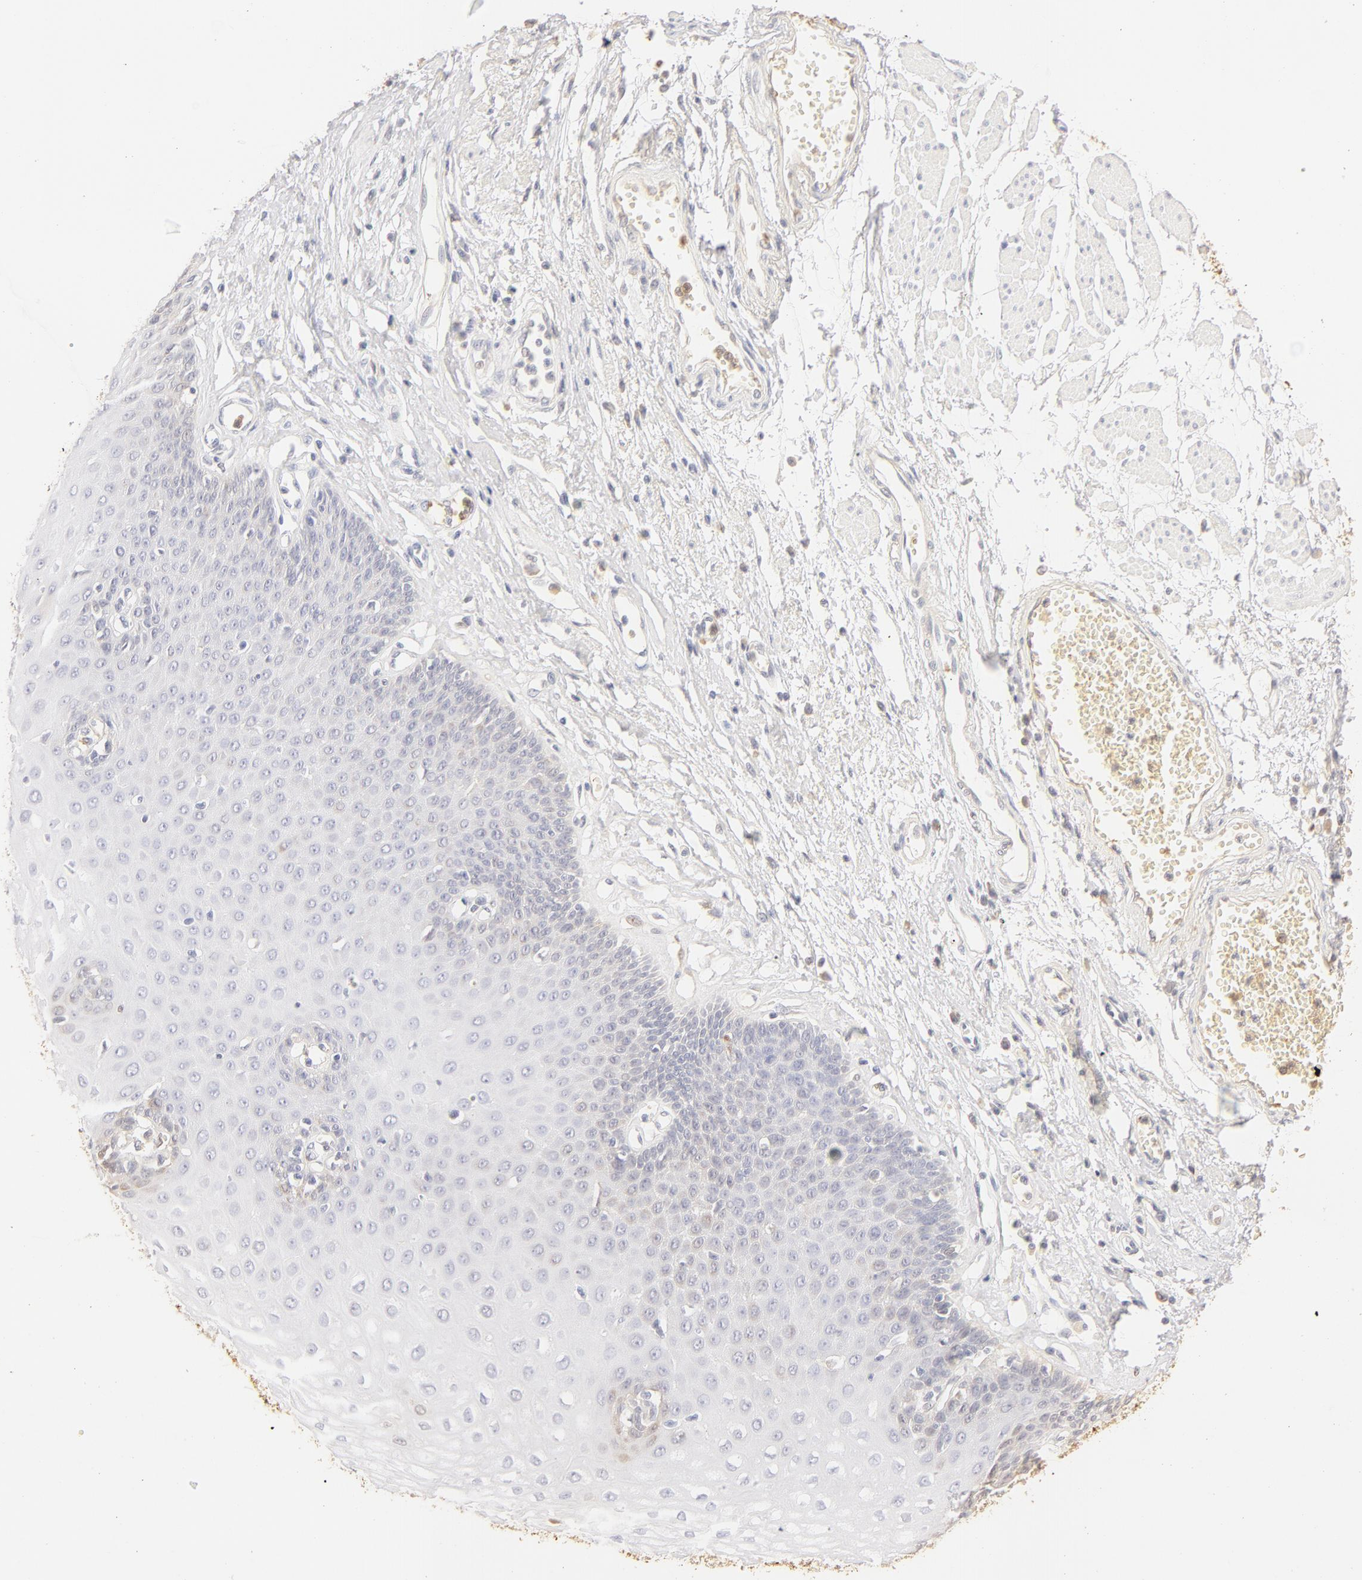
{"staining": {"intensity": "negative", "quantity": "none", "location": "none"}, "tissue": "esophagus", "cell_type": "Squamous epithelial cells", "image_type": "normal", "snomed": [{"axis": "morphology", "description": "Normal tissue, NOS"}, {"axis": "topography", "description": "Esophagus"}], "caption": "IHC of normal human esophagus shows no expression in squamous epithelial cells. Nuclei are stained in blue.", "gene": "CA2", "patient": {"sex": "male", "age": 65}}